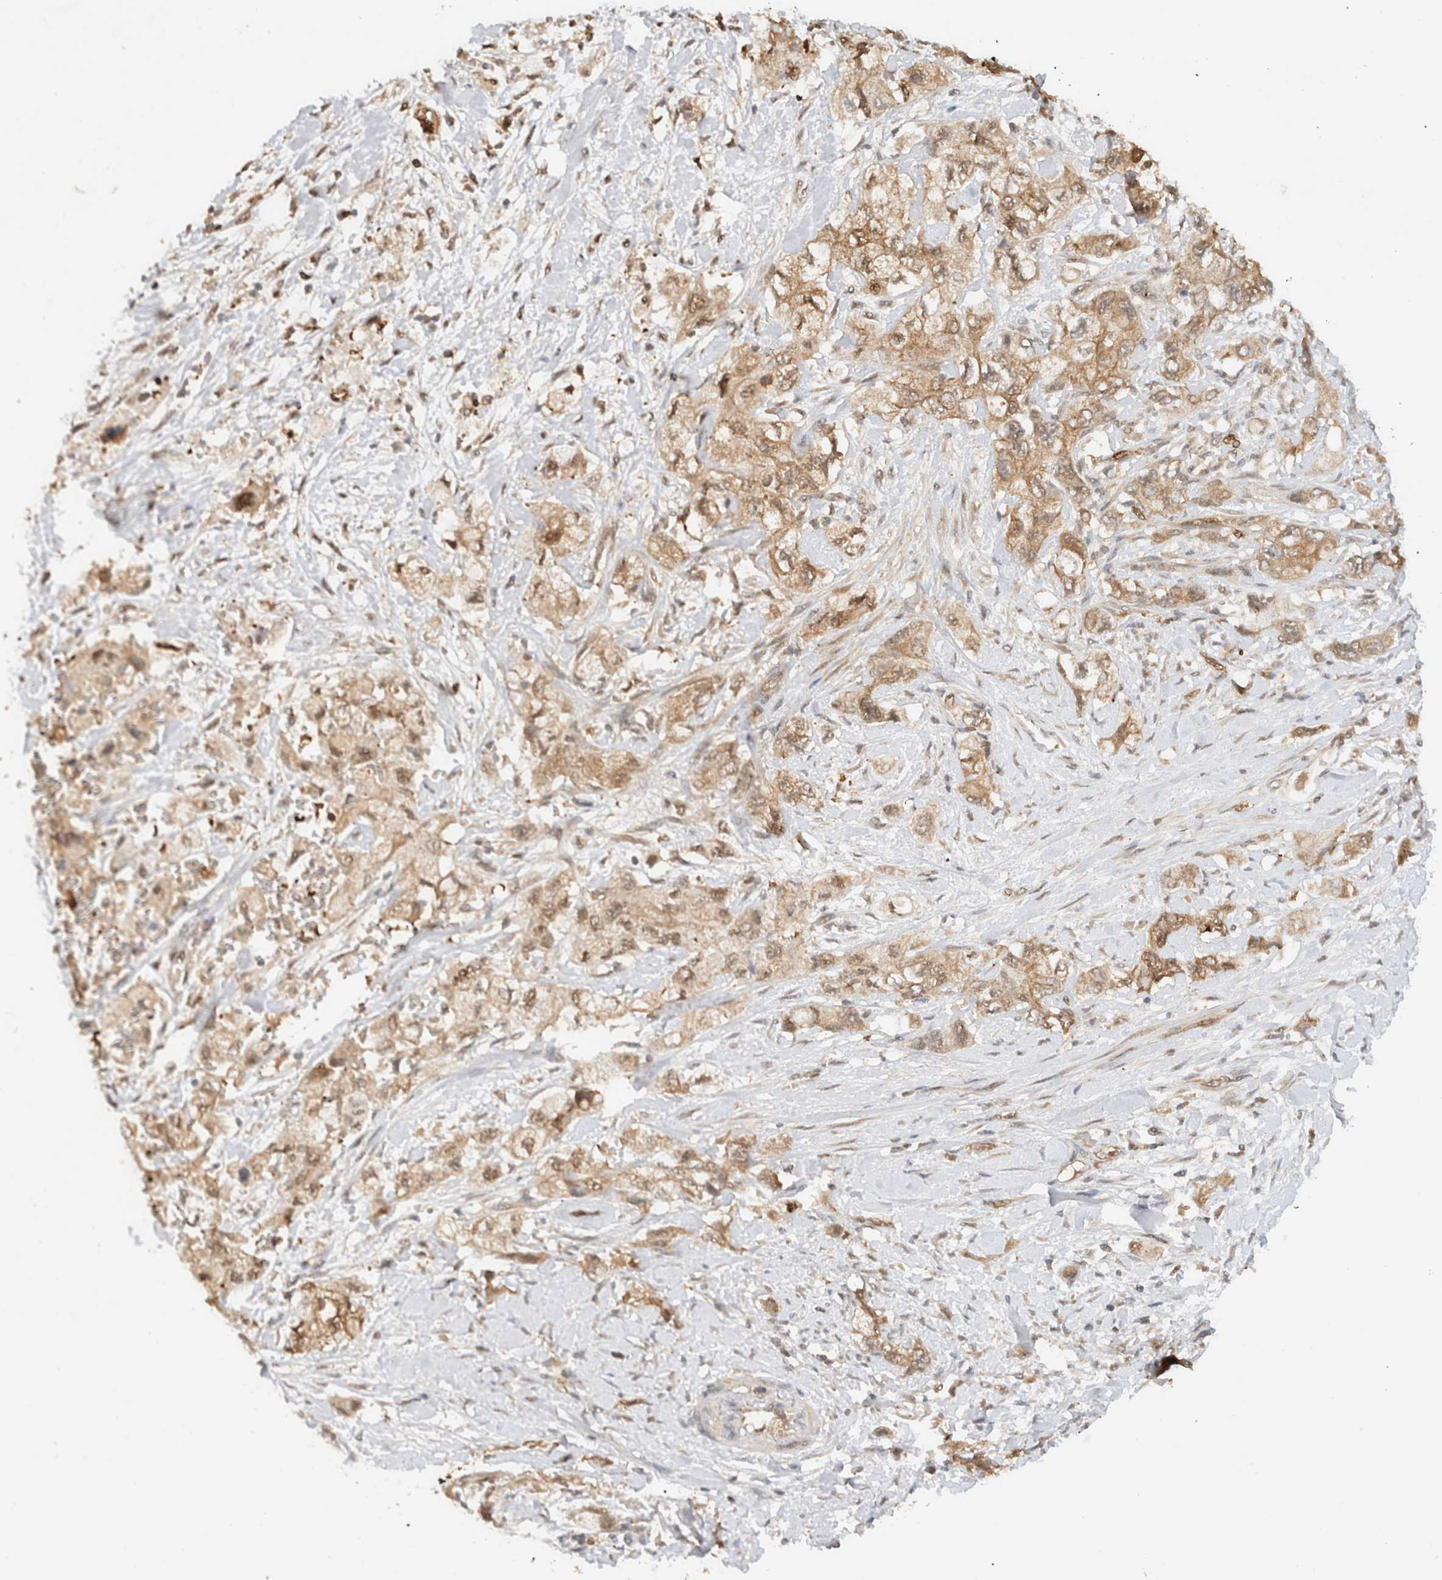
{"staining": {"intensity": "weak", "quantity": ">75%", "location": "cytoplasmic/membranous,nuclear"}, "tissue": "pancreatic cancer", "cell_type": "Tumor cells", "image_type": "cancer", "snomed": [{"axis": "morphology", "description": "Adenocarcinoma, NOS"}, {"axis": "topography", "description": "Pancreas"}], "caption": "A brown stain labels weak cytoplasmic/membranous and nuclear expression of a protein in pancreatic cancer (adenocarcinoma) tumor cells. The protein is stained brown, and the nuclei are stained in blue (DAB (3,3'-diaminobenzidine) IHC with brightfield microscopy, high magnification).", "gene": "CA13", "patient": {"sex": "female", "age": 73}}